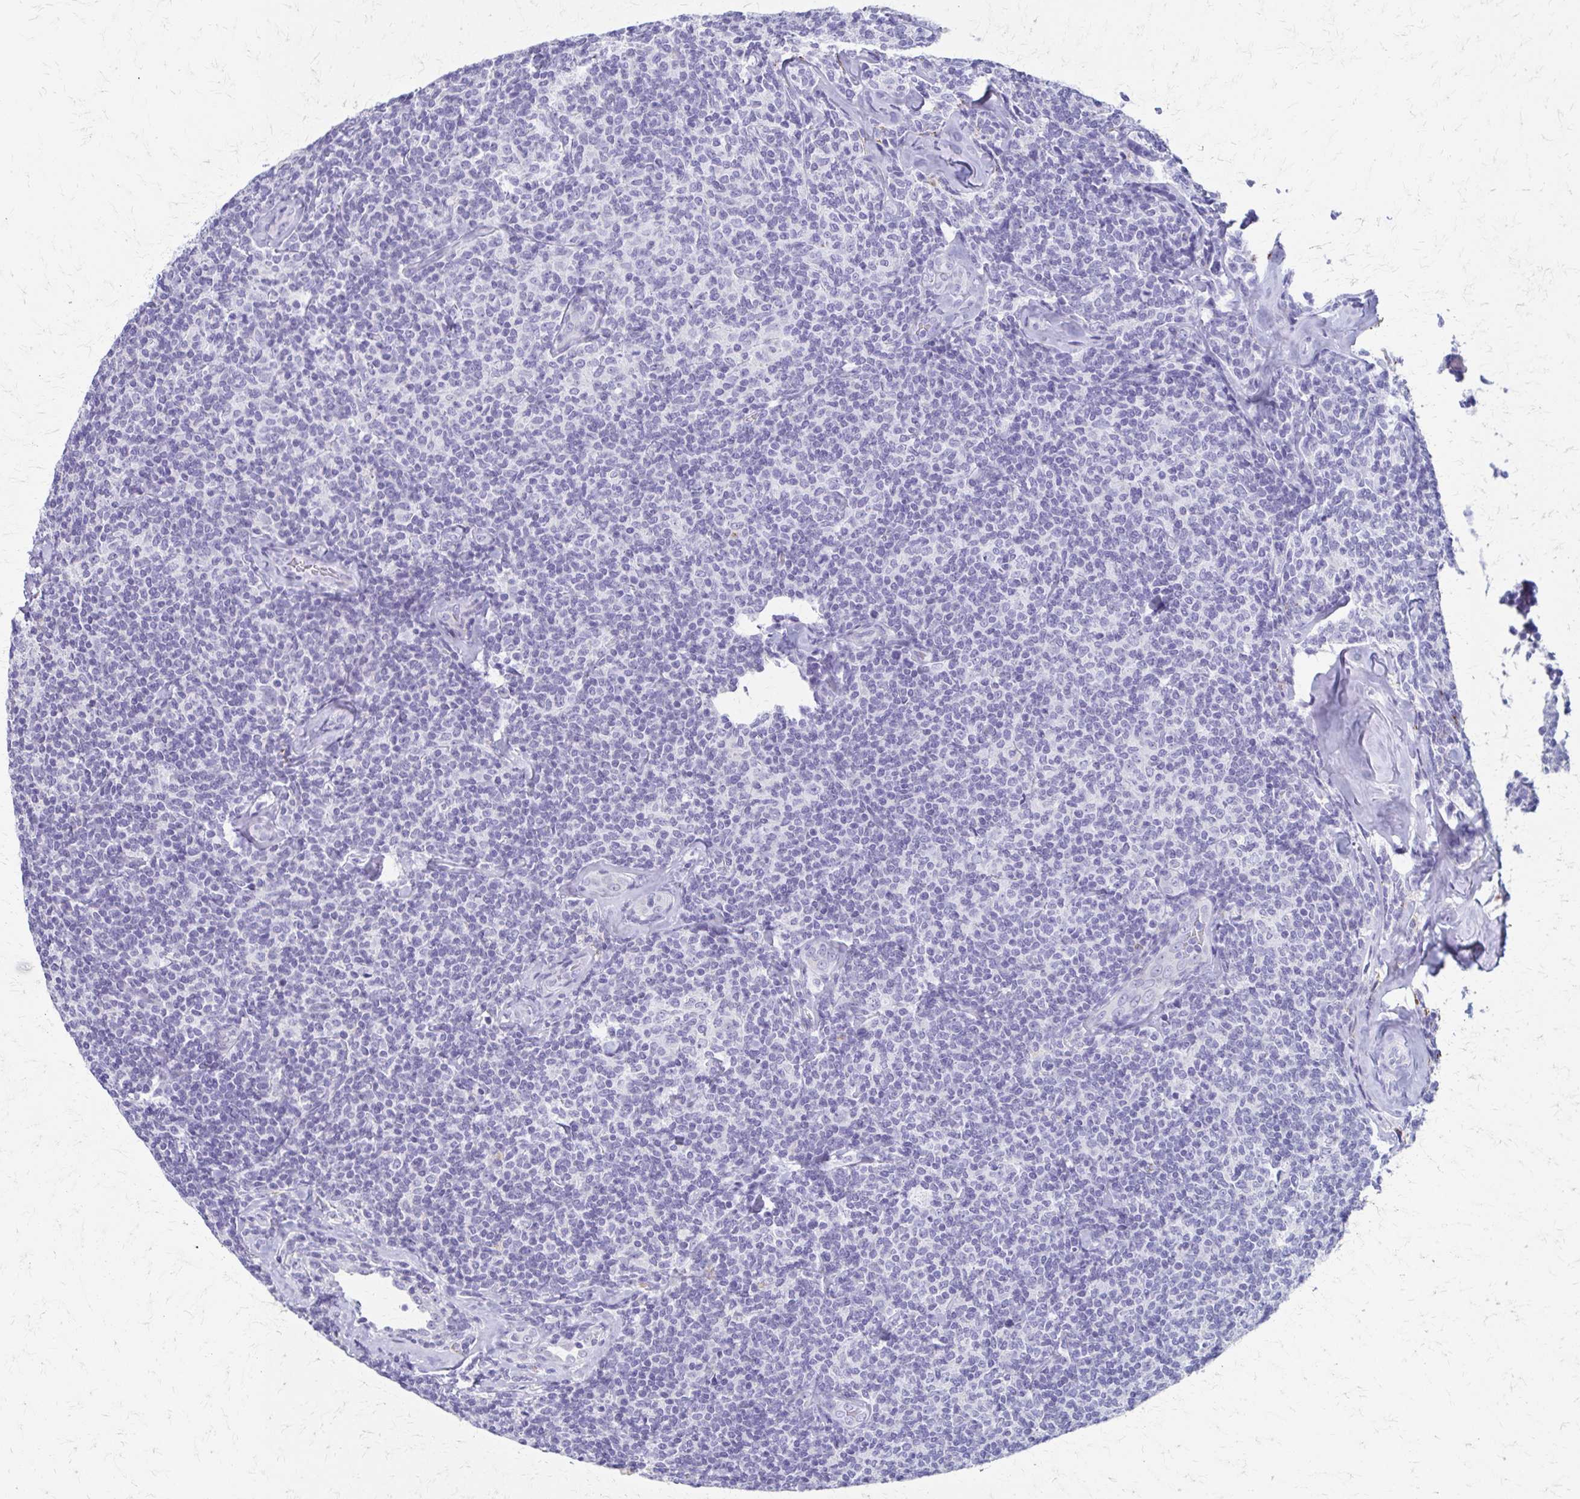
{"staining": {"intensity": "negative", "quantity": "none", "location": "none"}, "tissue": "lymphoma", "cell_type": "Tumor cells", "image_type": "cancer", "snomed": [{"axis": "morphology", "description": "Malignant lymphoma, non-Hodgkin's type, Low grade"}, {"axis": "topography", "description": "Lymph node"}], "caption": "The image exhibits no significant expression in tumor cells of lymphoma. The staining is performed using DAB (3,3'-diaminobenzidine) brown chromogen with nuclei counter-stained in using hematoxylin.", "gene": "ZSCAN5B", "patient": {"sex": "female", "age": 56}}